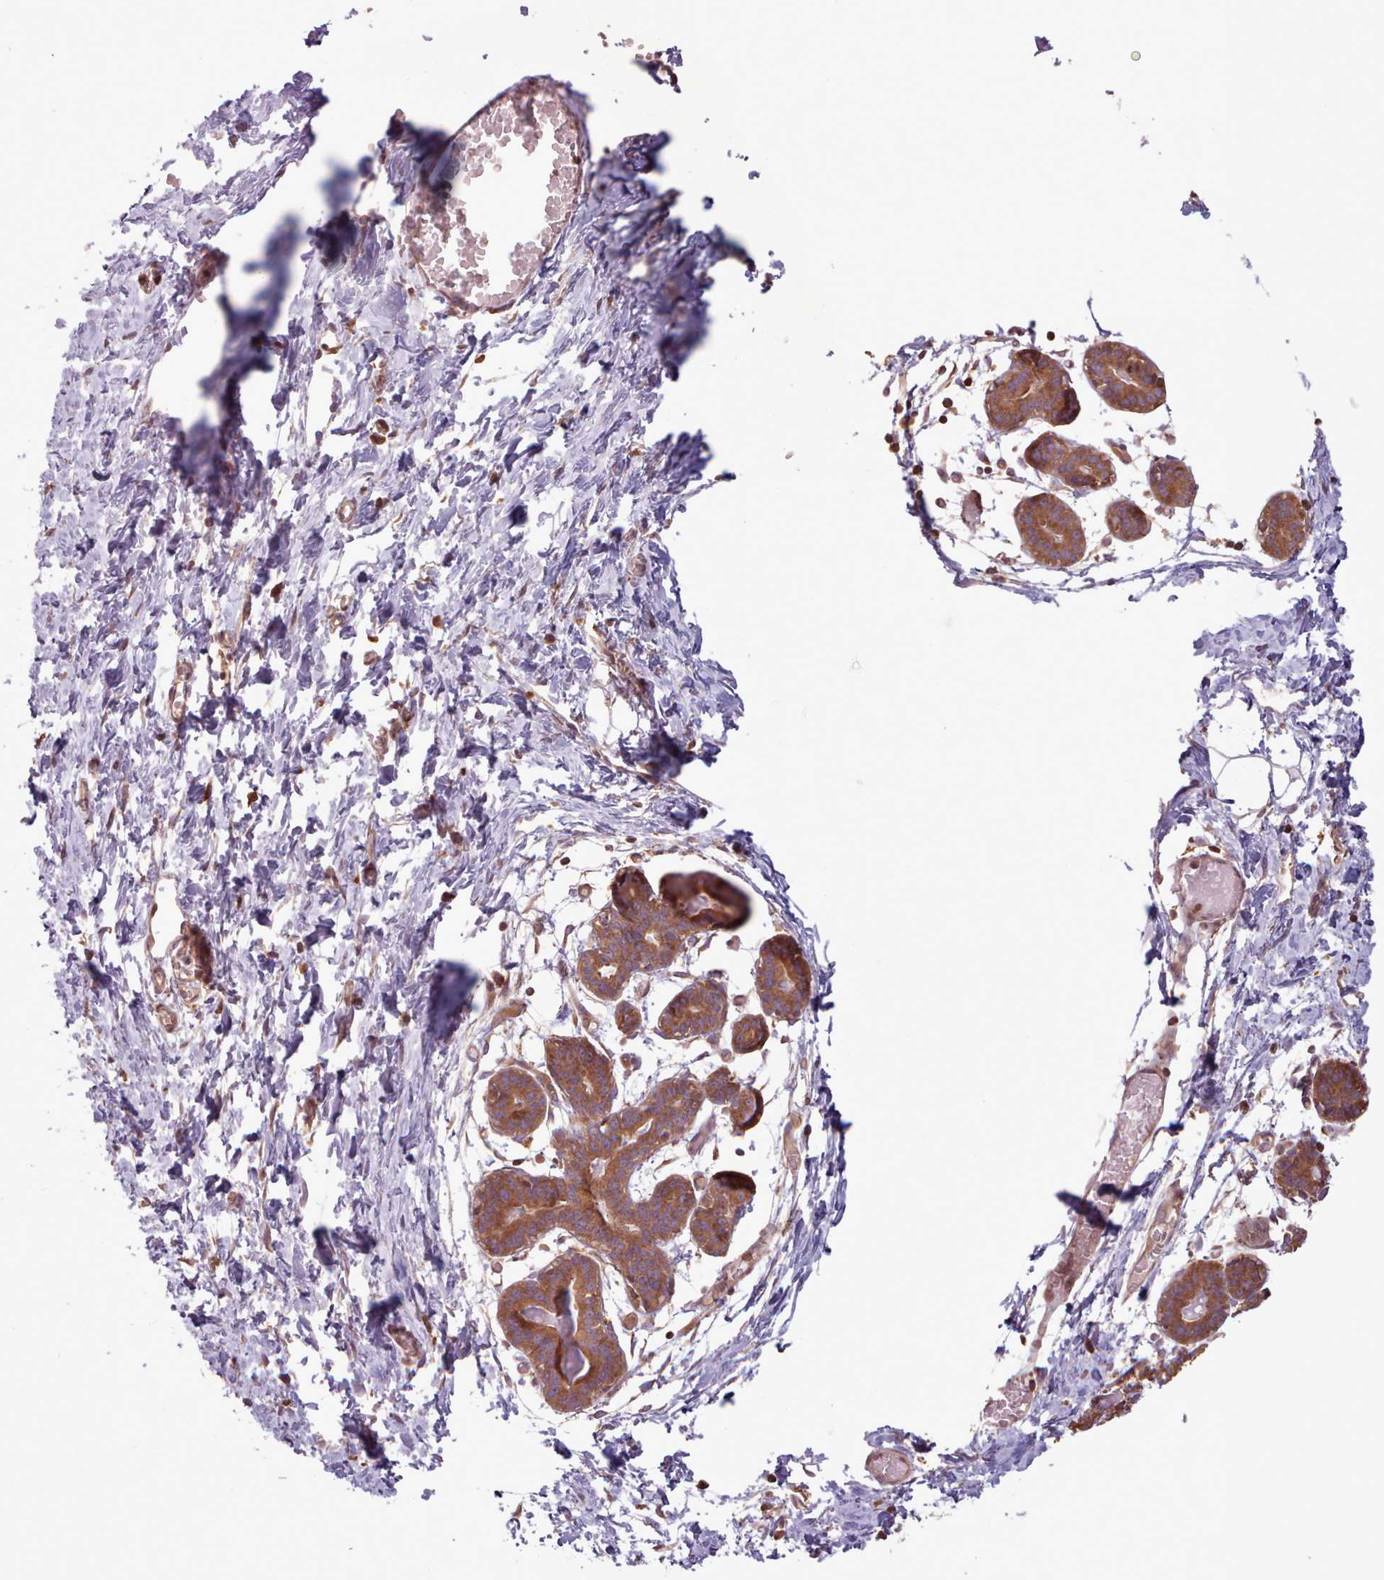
{"staining": {"intensity": "negative", "quantity": "none", "location": "none"}, "tissue": "breast", "cell_type": "Adipocytes", "image_type": "normal", "snomed": [{"axis": "morphology", "description": "Normal tissue, NOS"}, {"axis": "topography", "description": "Breast"}], "caption": "DAB immunohistochemical staining of normal human breast displays no significant expression in adipocytes.", "gene": "WASHC2A", "patient": {"sex": "female", "age": 27}}